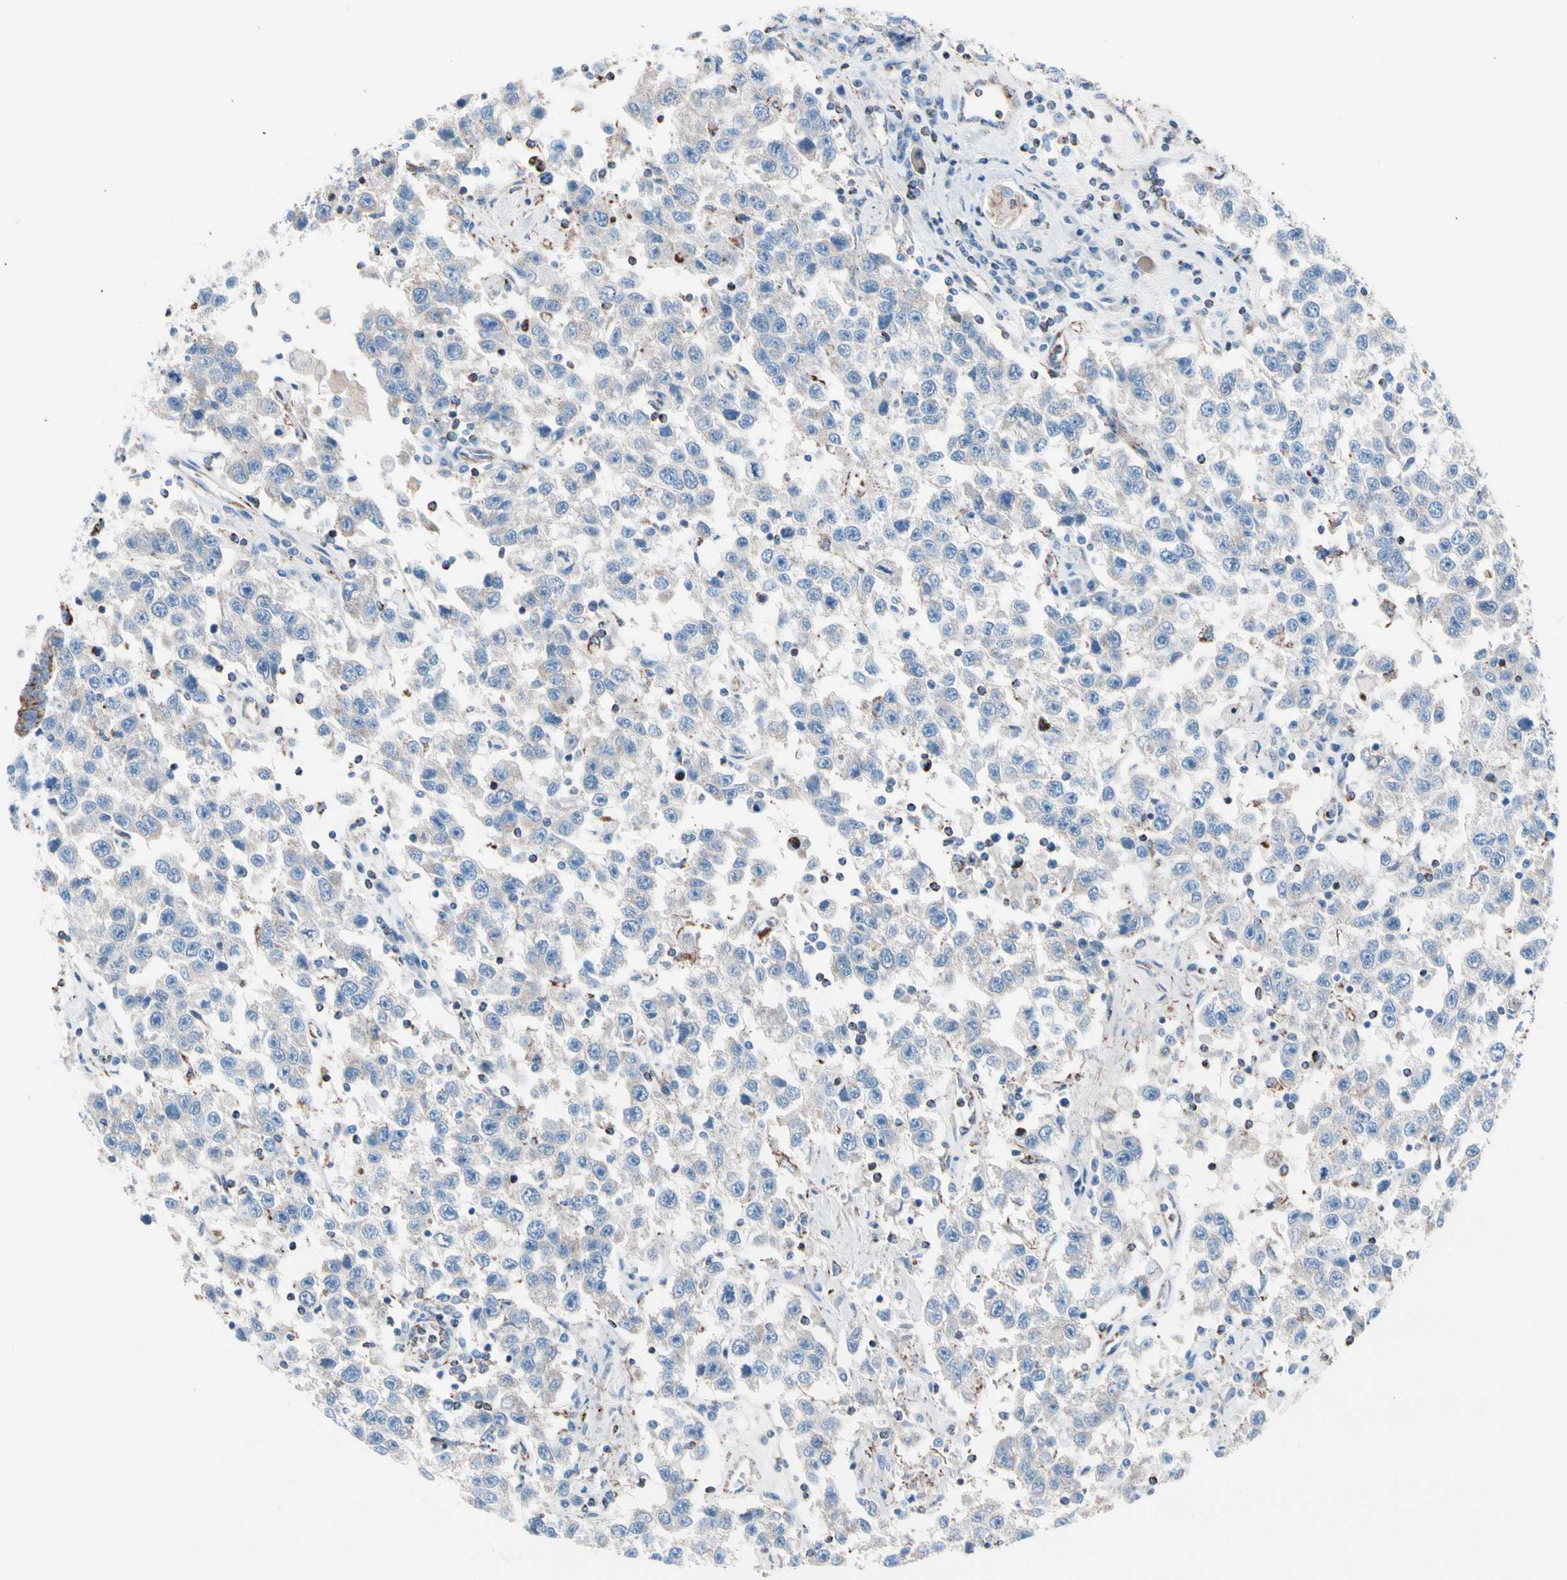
{"staining": {"intensity": "negative", "quantity": "none", "location": "none"}, "tissue": "testis cancer", "cell_type": "Tumor cells", "image_type": "cancer", "snomed": [{"axis": "morphology", "description": "Seminoma, NOS"}, {"axis": "topography", "description": "Testis"}], "caption": "Tumor cells are negative for protein expression in human testis seminoma.", "gene": "HK1", "patient": {"sex": "male", "age": 41}}